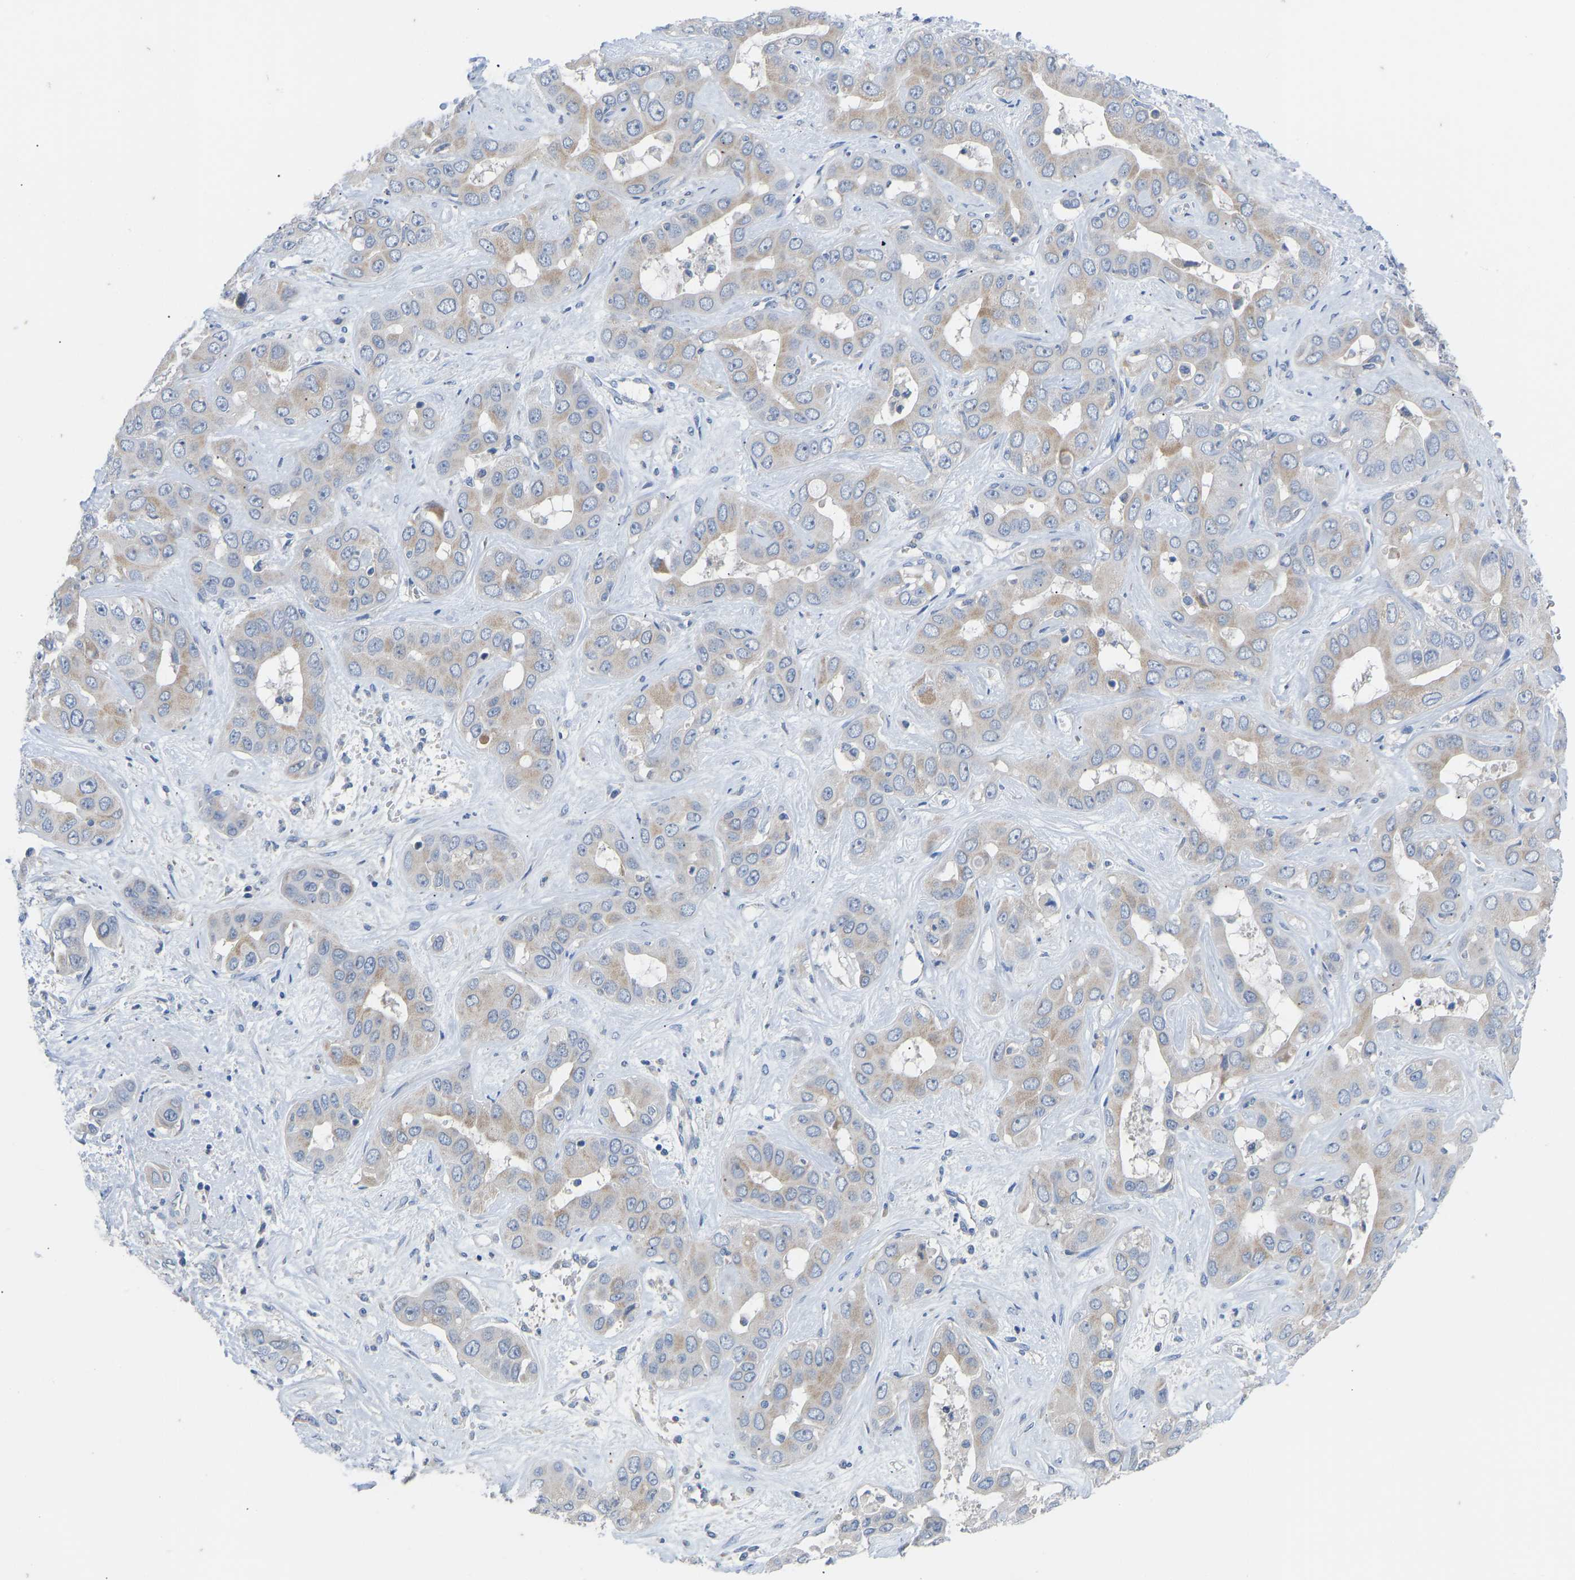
{"staining": {"intensity": "weak", "quantity": "25%-75%", "location": "cytoplasmic/membranous"}, "tissue": "liver cancer", "cell_type": "Tumor cells", "image_type": "cancer", "snomed": [{"axis": "morphology", "description": "Cholangiocarcinoma"}, {"axis": "topography", "description": "Liver"}], "caption": "IHC staining of liver cancer, which reveals low levels of weak cytoplasmic/membranous positivity in about 25%-75% of tumor cells indicating weak cytoplasmic/membranous protein expression. The staining was performed using DAB (3,3'-diaminobenzidine) (brown) for protein detection and nuclei were counterstained in hematoxylin (blue).", "gene": "OLIG2", "patient": {"sex": "female", "age": 52}}